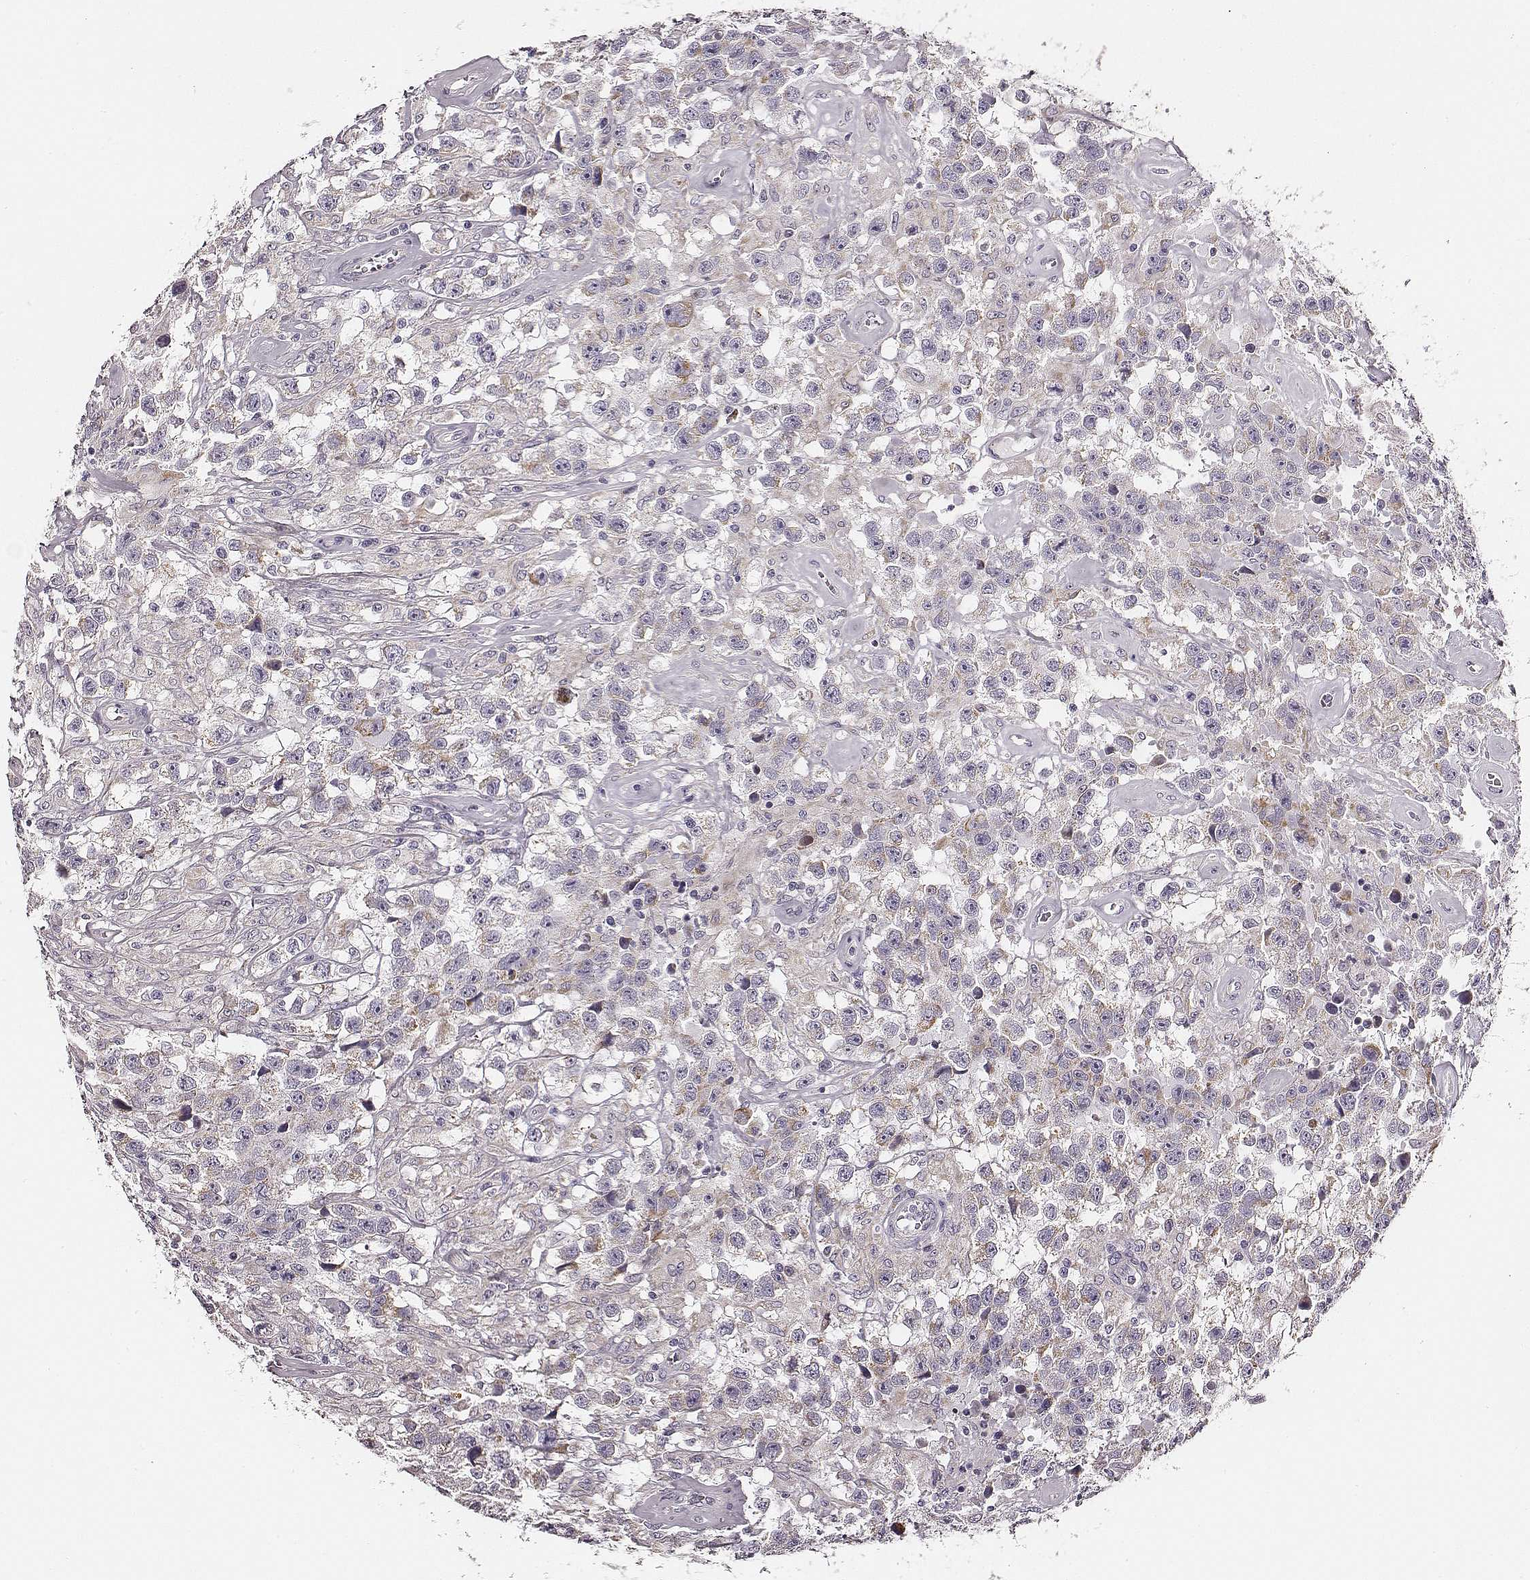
{"staining": {"intensity": "negative", "quantity": "none", "location": "none"}, "tissue": "testis cancer", "cell_type": "Tumor cells", "image_type": "cancer", "snomed": [{"axis": "morphology", "description": "Seminoma, NOS"}, {"axis": "topography", "description": "Testis"}], "caption": "Tumor cells are negative for brown protein staining in seminoma (testis).", "gene": "UBL4B", "patient": {"sex": "male", "age": 43}}